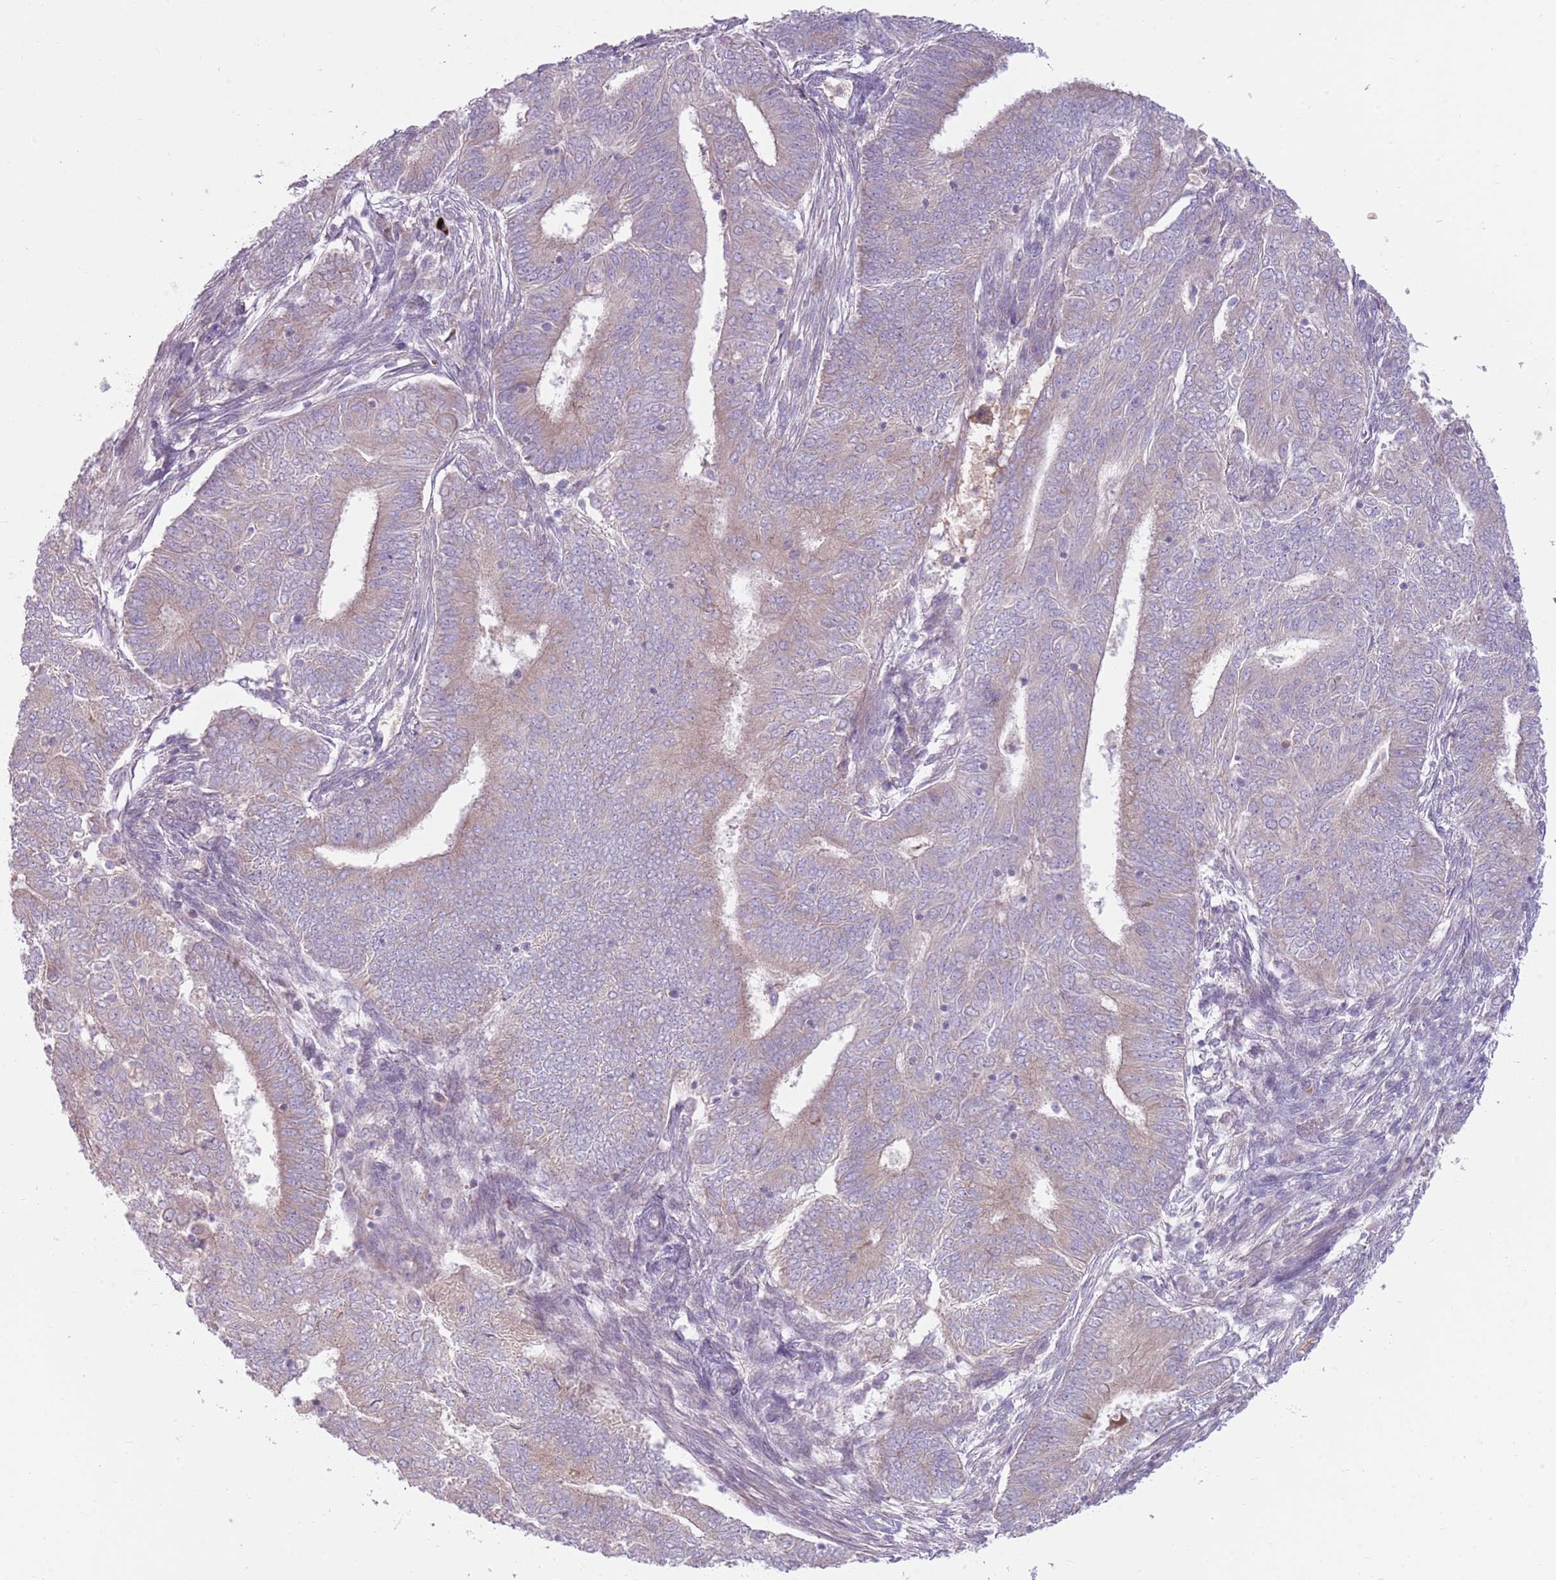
{"staining": {"intensity": "weak", "quantity": "<25%", "location": "cytoplasmic/membranous"}, "tissue": "endometrial cancer", "cell_type": "Tumor cells", "image_type": "cancer", "snomed": [{"axis": "morphology", "description": "Adenocarcinoma, NOS"}, {"axis": "topography", "description": "Endometrium"}], "caption": "This is an immunohistochemistry micrograph of endometrial adenocarcinoma. There is no expression in tumor cells.", "gene": "HSPA14", "patient": {"sex": "female", "age": 62}}